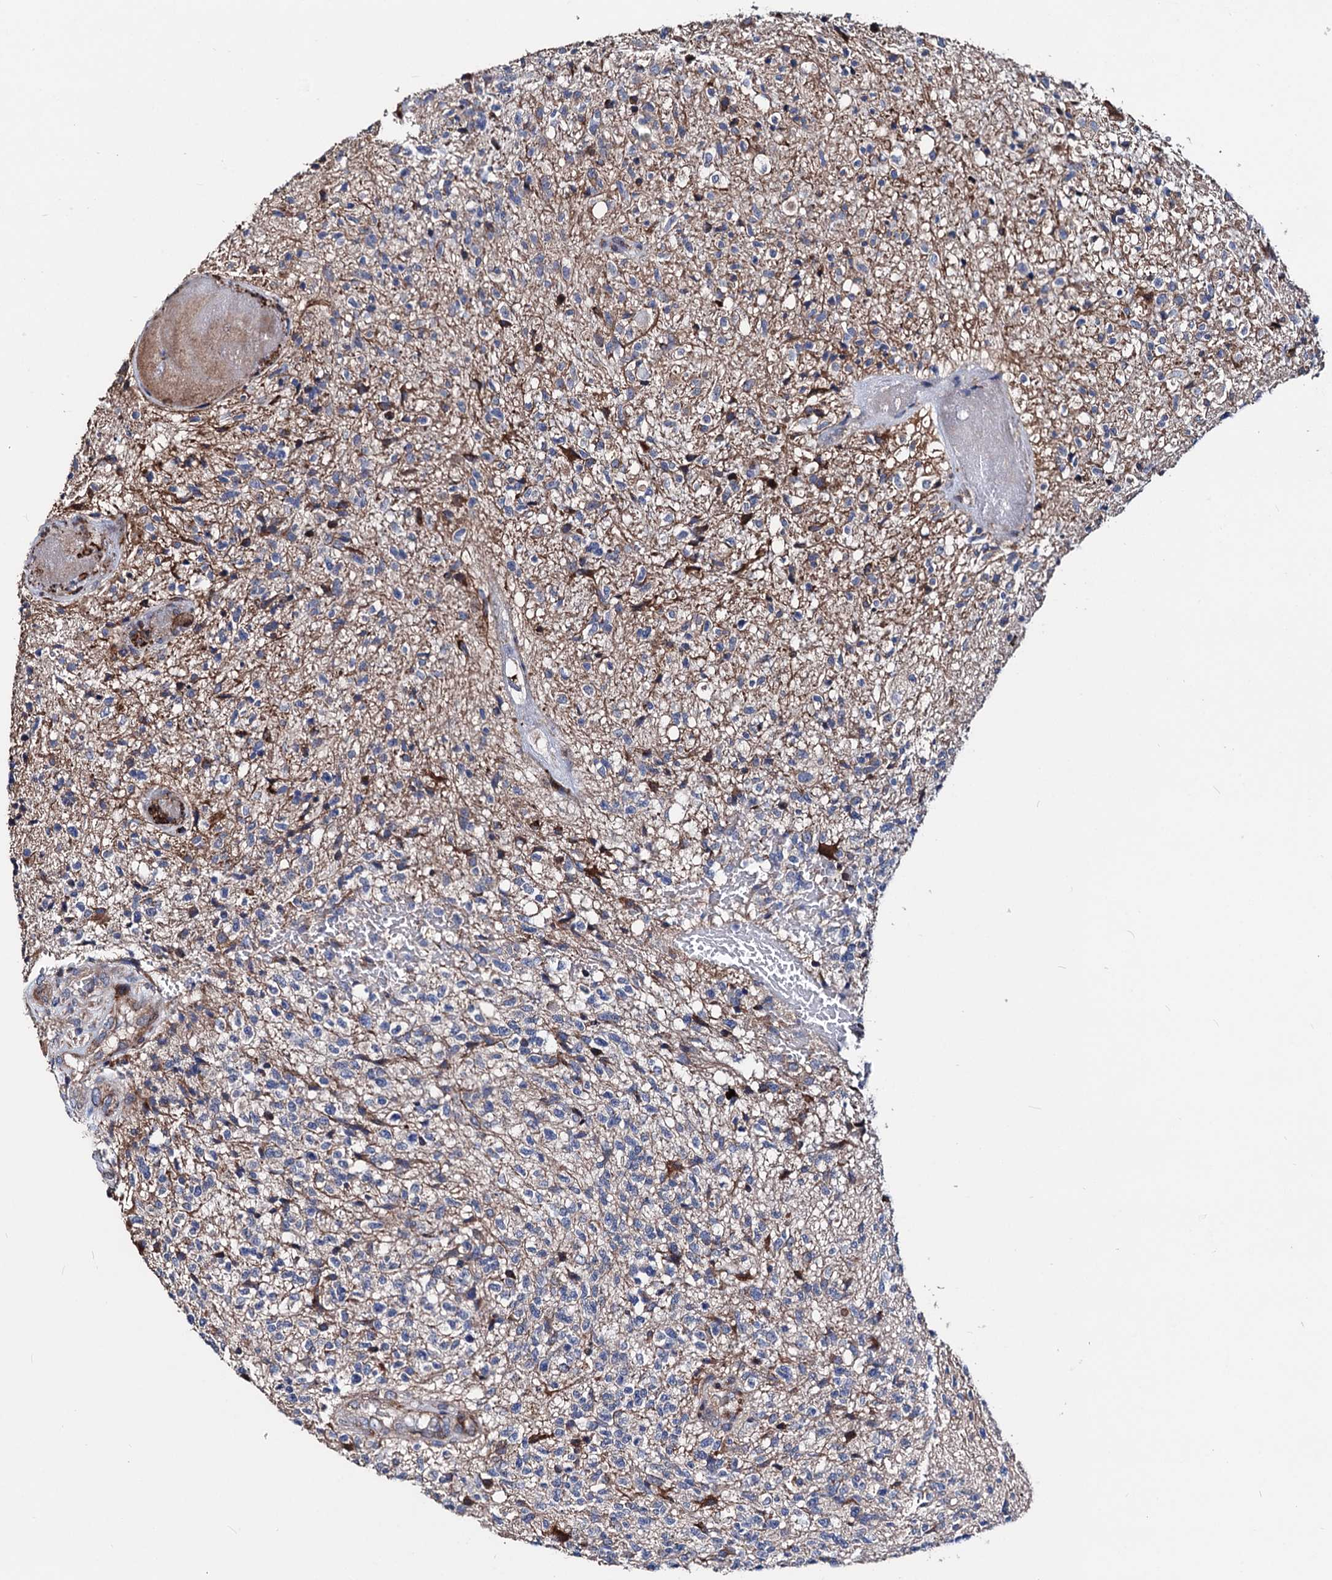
{"staining": {"intensity": "moderate", "quantity": "<25%", "location": "cytoplasmic/membranous"}, "tissue": "glioma", "cell_type": "Tumor cells", "image_type": "cancer", "snomed": [{"axis": "morphology", "description": "Glioma, malignant, High grade"}, {"axis": "topography", "description": "Brain"}], "caption": "Immunohistochemistry (DAB (3,3'-diaminobenzidine)) staining of human glioma shows moderate cytoplasmic/membranous protein staining in about <25% of tumor cells.", "gene": "AKAP11", "patient": {"sex": "male", "age": 56}}